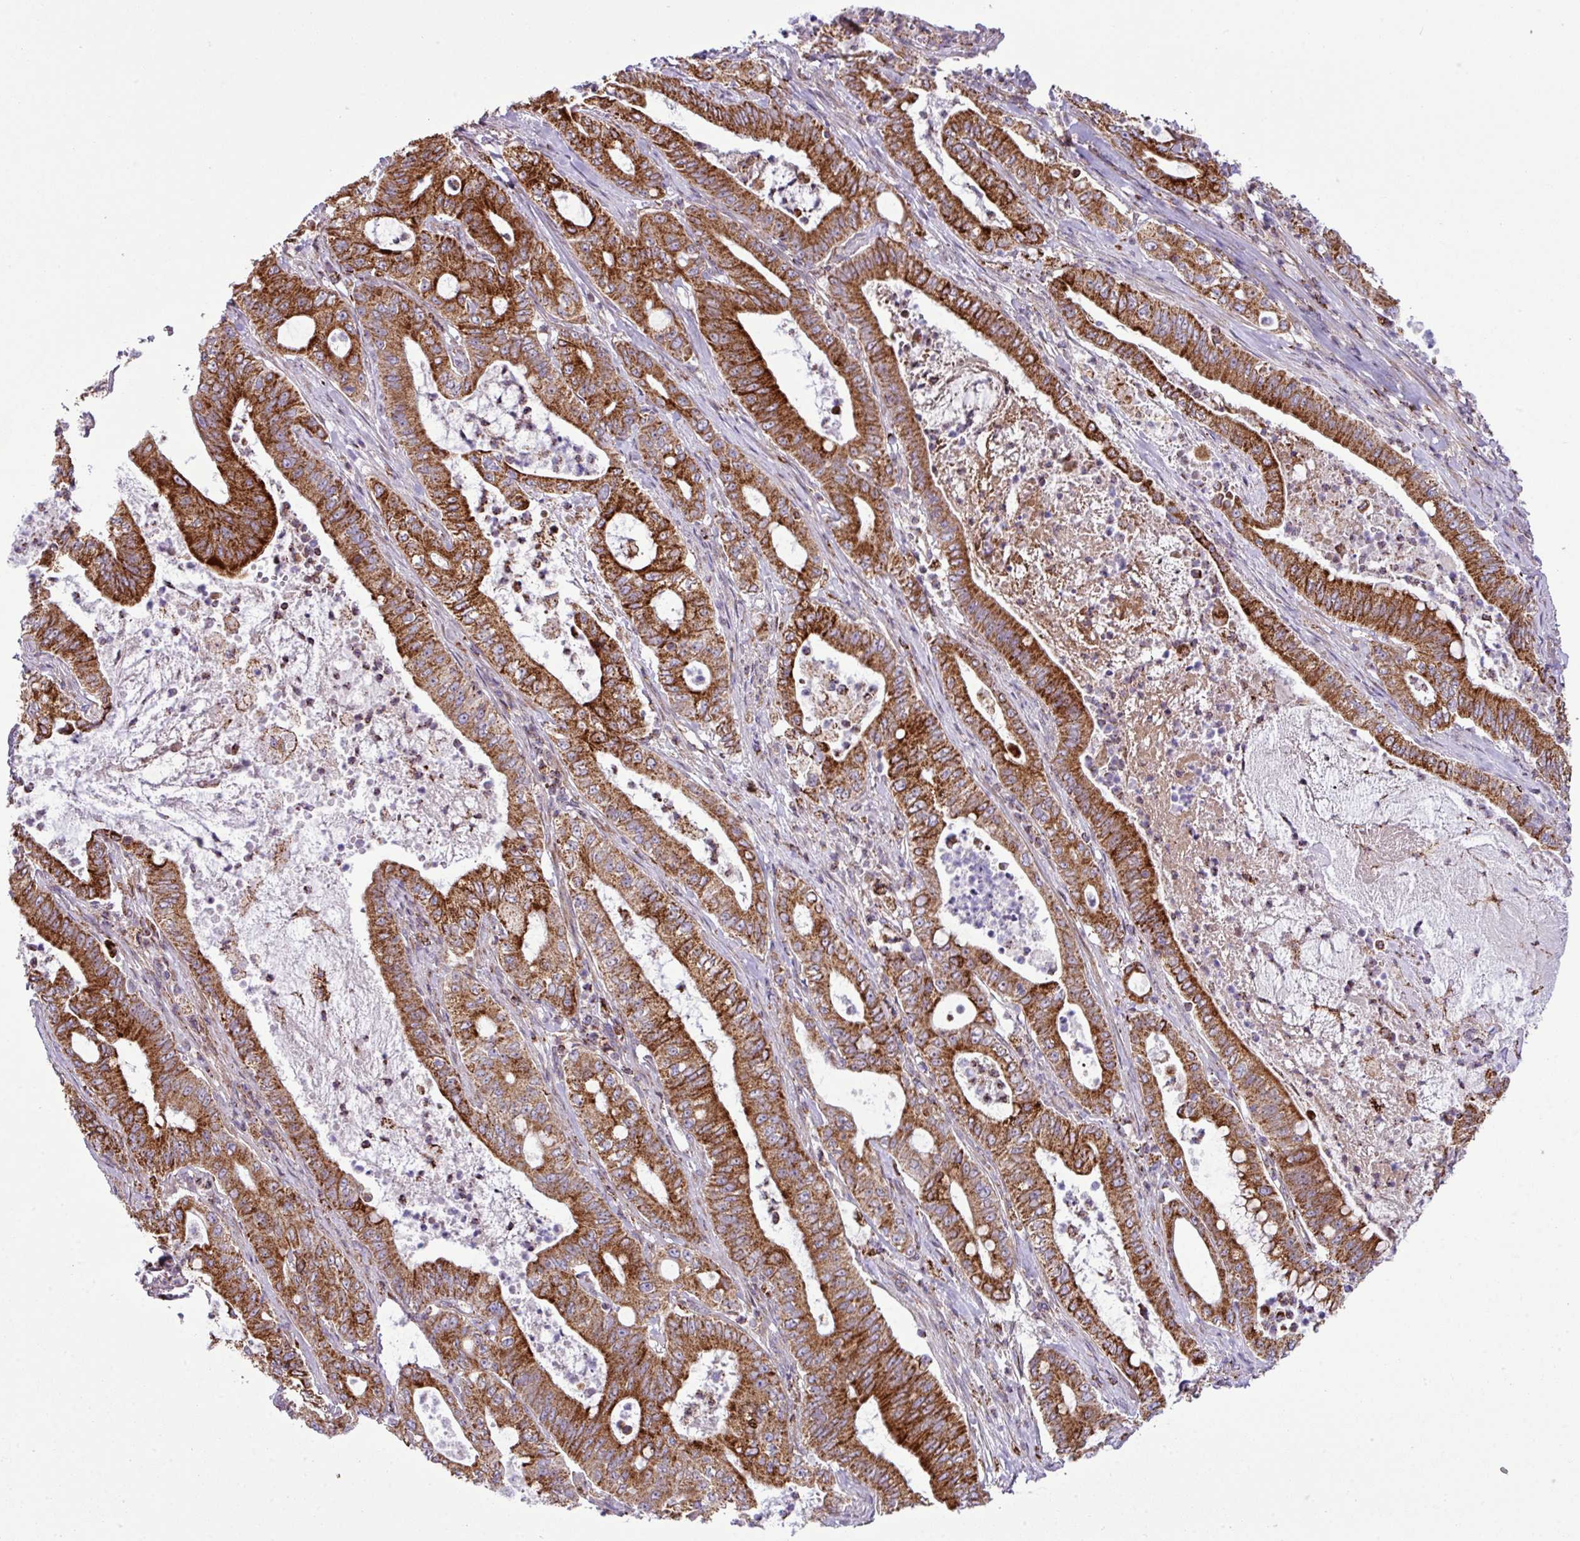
{"staining": {"intensity": "strong", "quantity": ">75%", "location": "cytoplasmic/membranous"}, "tissue": "pancreatic cancer", "cell_type": "Tumor cells", "image_type": "cancer", "snomed": [{"axis": "morphology", "description": "Adenocarcinoma, NOS"}, {"axis": "topography", "description": "Pancreas"}], "caption": "IHC image of pancreatic cancer (adenocarcinoma) stained for a protein (brown), which displays high levels of strong cytoplasmic/membranous positivity in about >75% of tumor cells.", "gene": "ZNF569", "patient": {"sex": "male", "age": 71}}